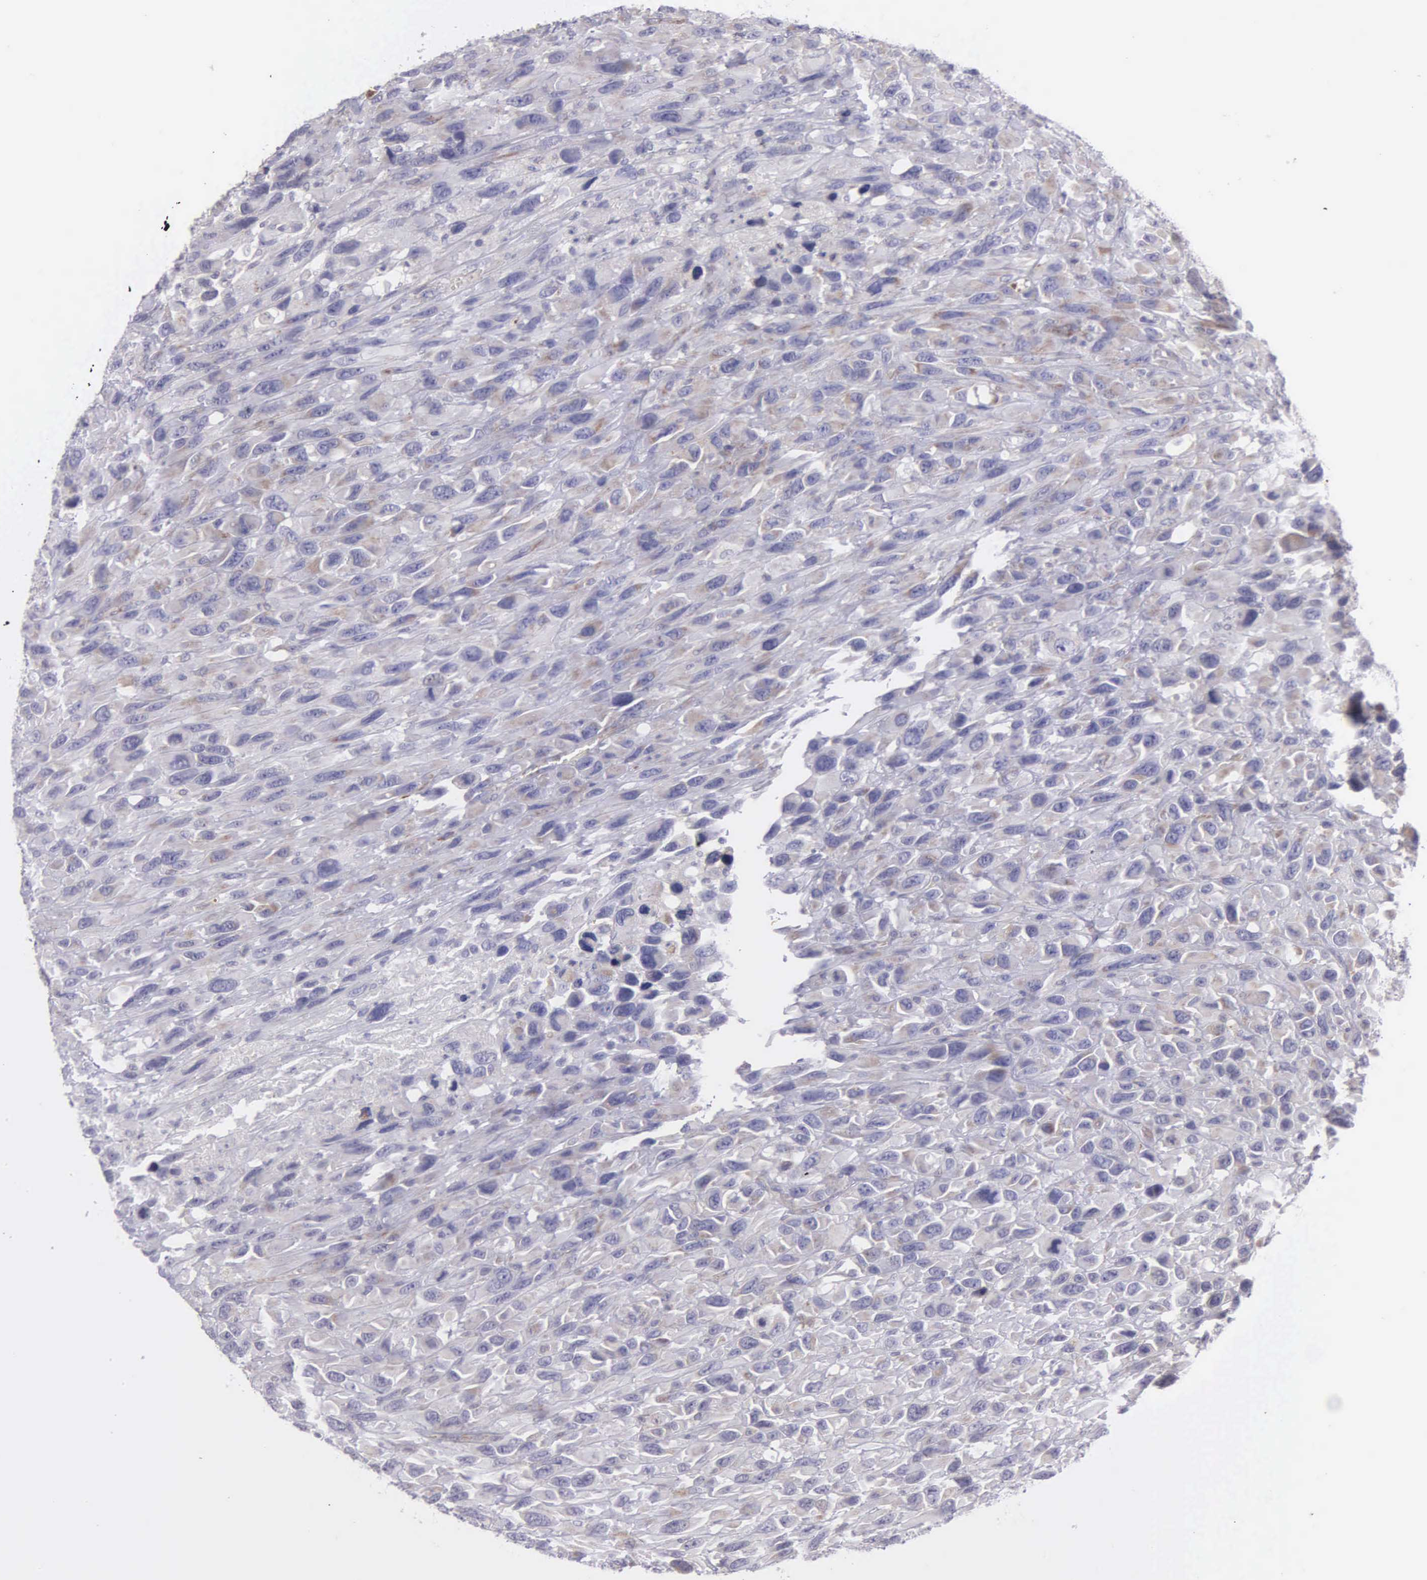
{"staining": {"intensity": "weak", "quantity": "<25%", "location": "cytoplasmic/membranous"}, "tissue": "renal cancer", "cell_type": "Tumor cells", "image_type": "cancer", "snomed": [{"axis": "morphology", "description": "Adenocarcinoma, NOS"}, {"axis": "topography", "description": "Kidney"}], "caption": "This is a histopathology image of IHC staining of renal cancer (adenocarcinoma), which shows no staining in tumor cells.", "gene": "SYNJ2BP", "patient": {"sex": "male", "age": 79}}